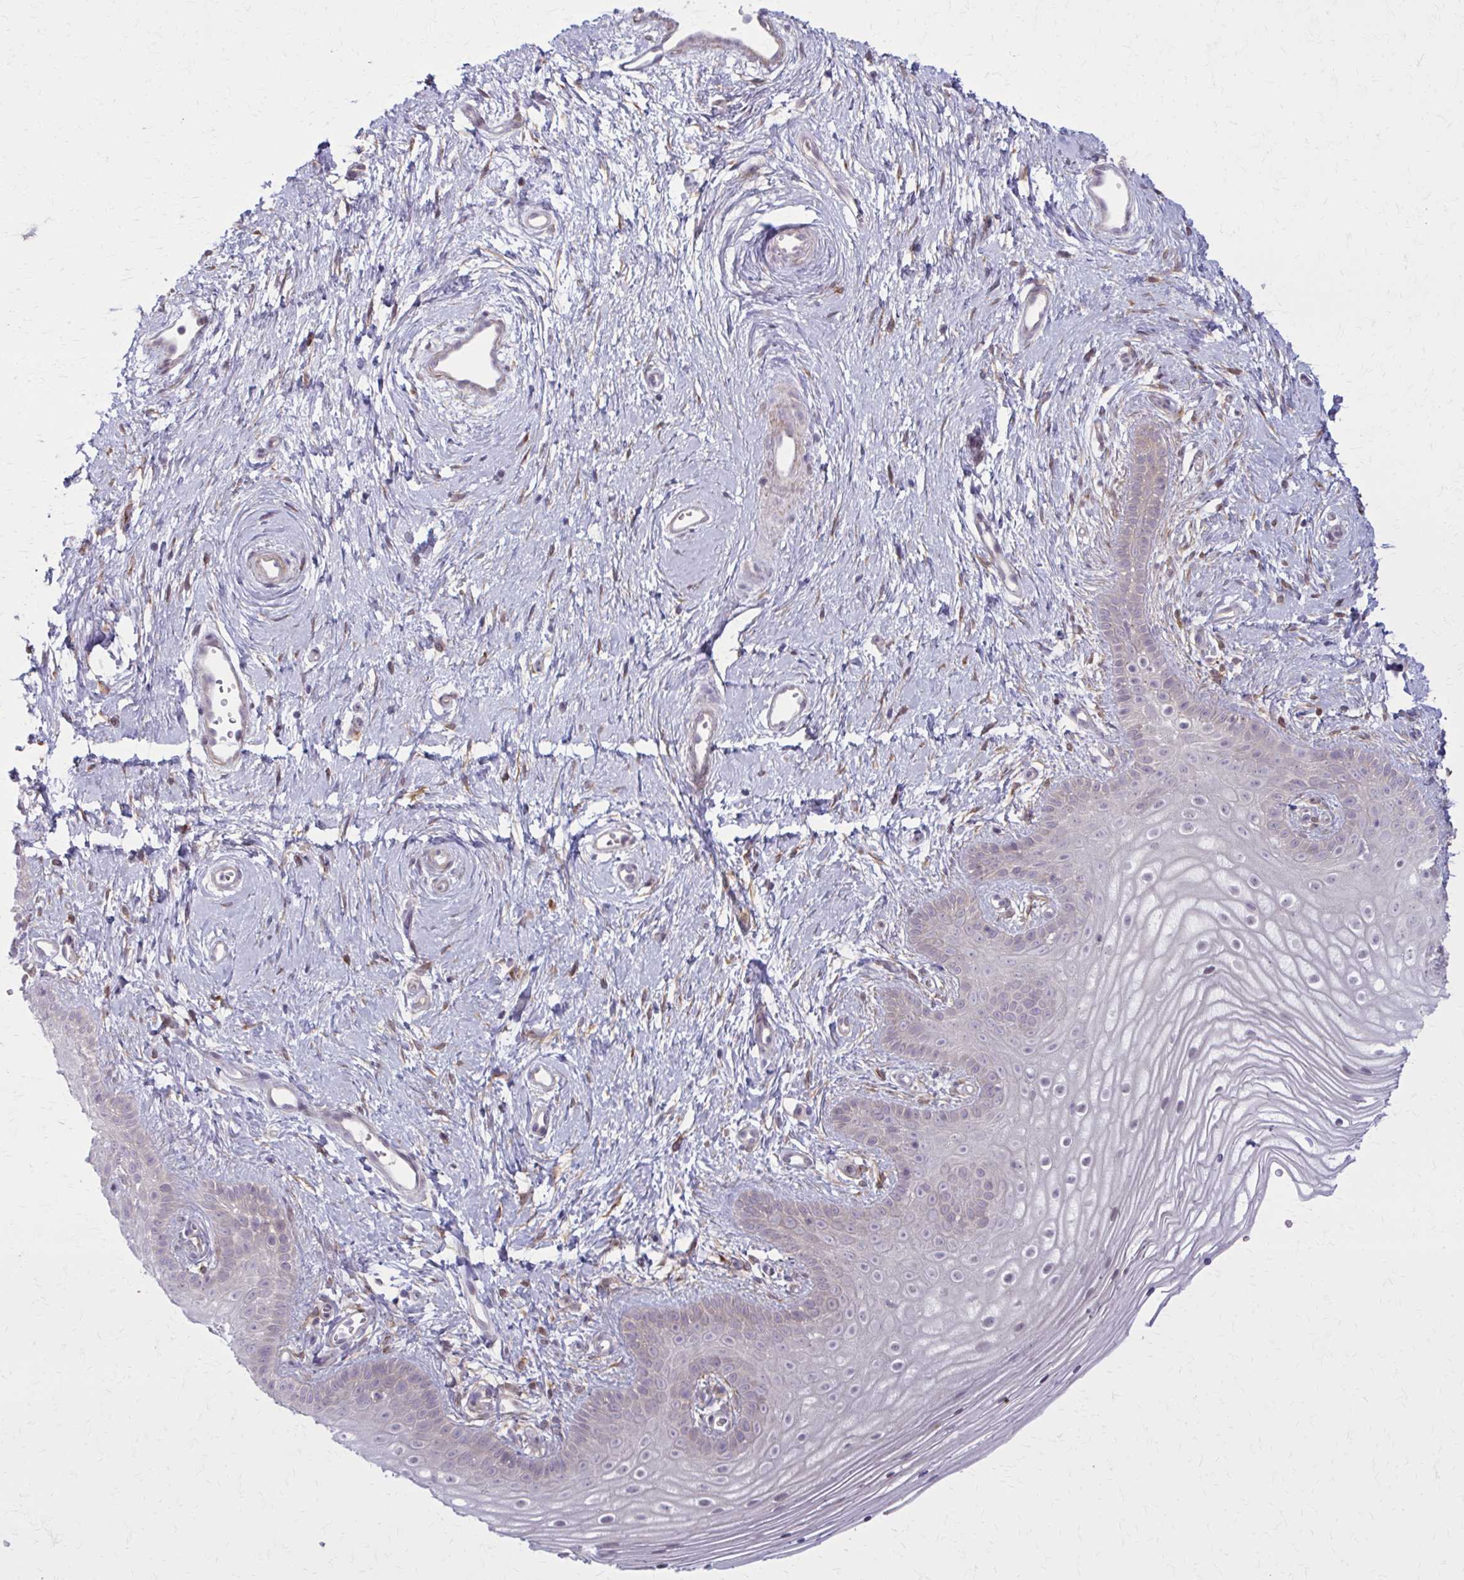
{"staining": {"intensity": "weak", "quantity": "25%-75%", "location": "cytoplasmic/membranous"}, "tissue": "vagina", "cell_type": "Squamous epithelial cells", "image_type": "normal", "snomed": [{"axis": "morphology", "description": "Normal tissue, NOS"}, {"axis": "topography", "description": "Vagina"}], "caption": "Immunohistochemistry photomicrograph of unremarkable vagina: human vagina stained using immunohistochemistry (IHC) demonstrates low levels of weak protein expression localized specifically in the cytoplasmic/membranous of squamous epithelial cells, appearing as a cytoplasmic/membranous brown color.", "gene": "NUMBL", "patient": {"sex": "female", "age": 38}}